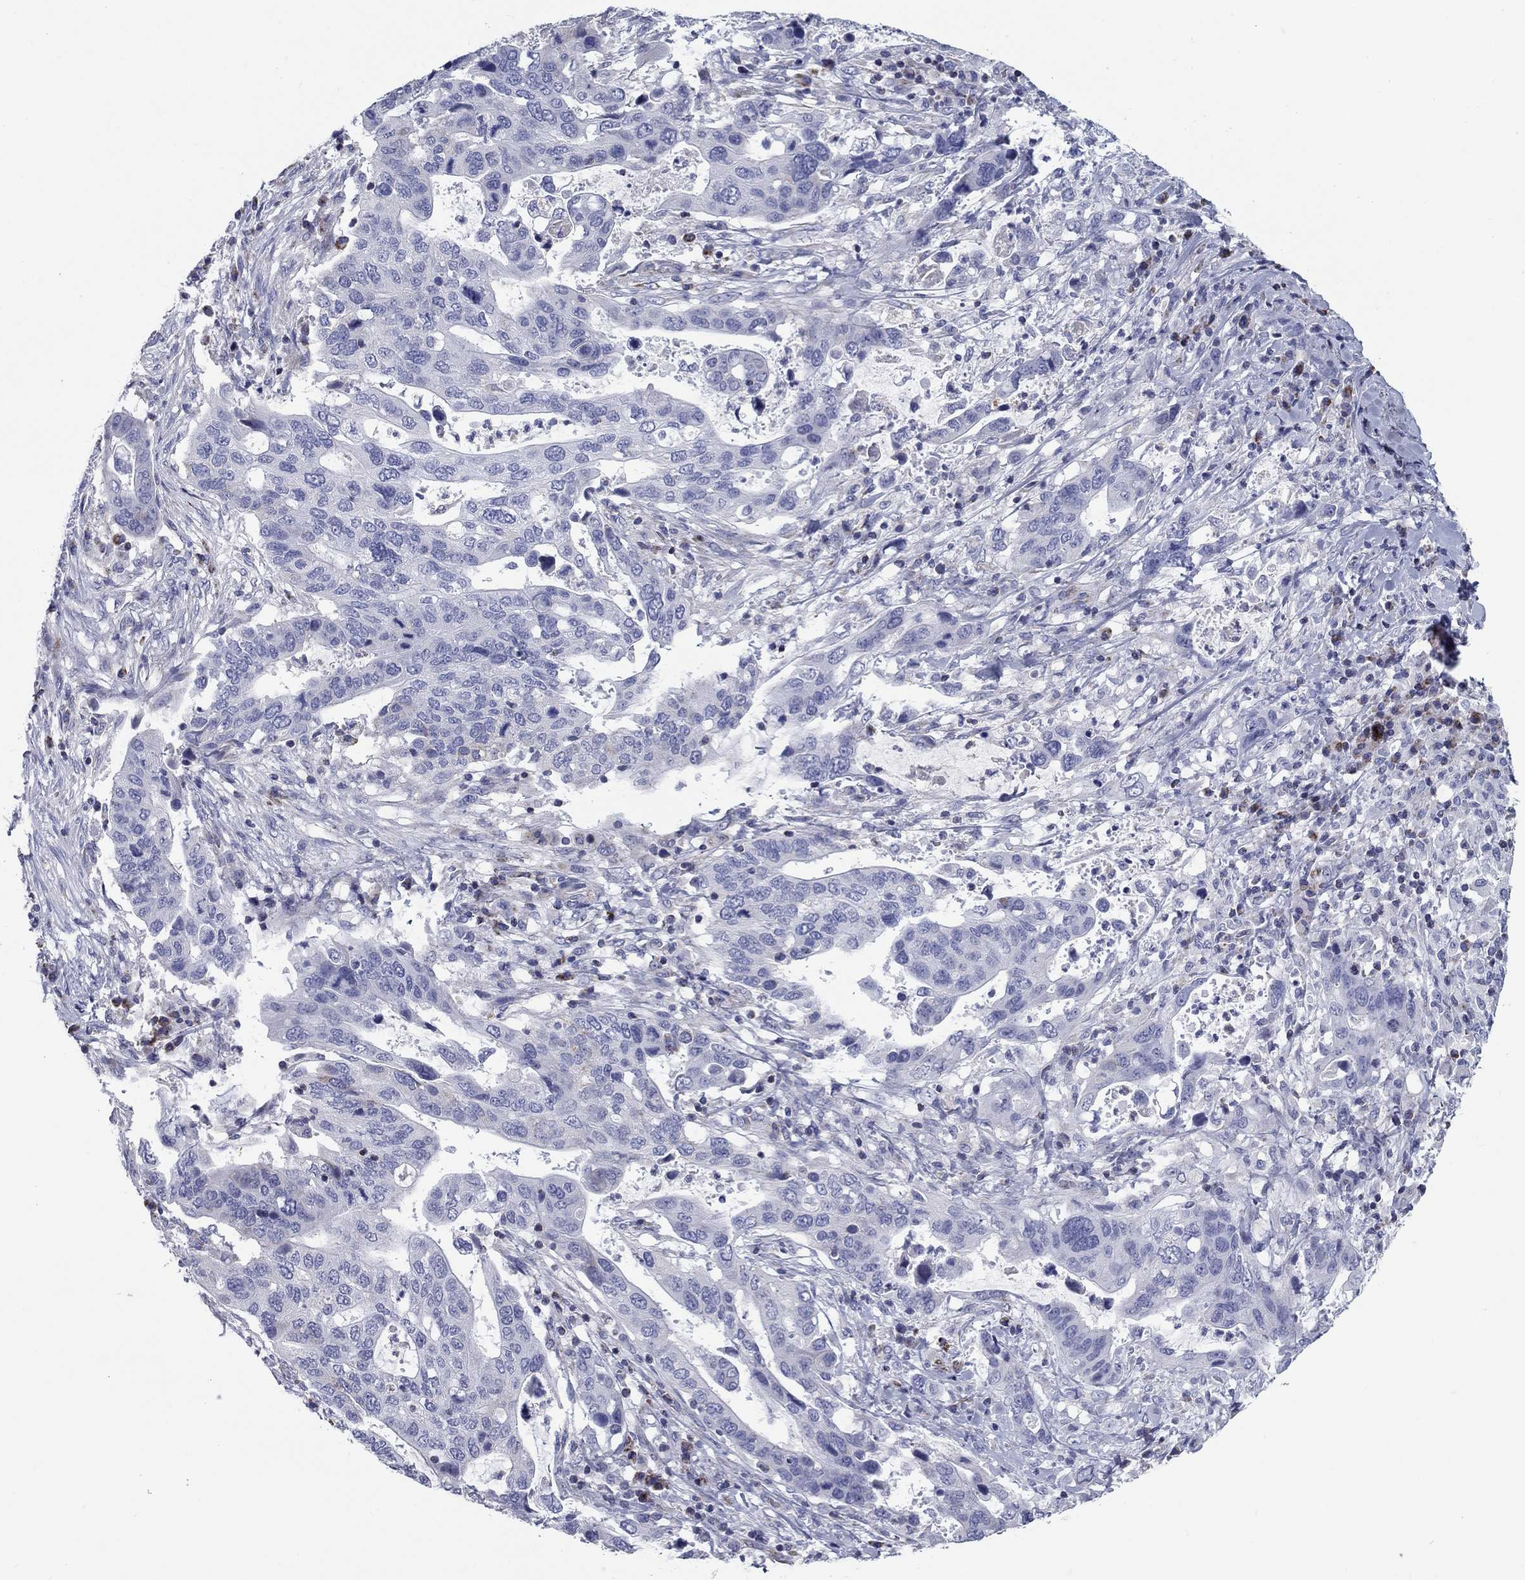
{"staining": {"intensity": "negative", "quantity": "none", "location": "none"}, "tissue": "stomach cancer", "cell_type": "Tumor cells", "image_type": "cancer", "snomed": [{"axis": "morphology", "description": "Adenocarcinoma, NOS"}, {"axis": "topography", "description": "Stomach"}], "caption": "This is an immunohistochemistry (IHC) image of human stomach cancer. There is no staining in tumor cells.", "gene": "NDUFA4L2", "patient": {"sex": "male", "age": 54}}